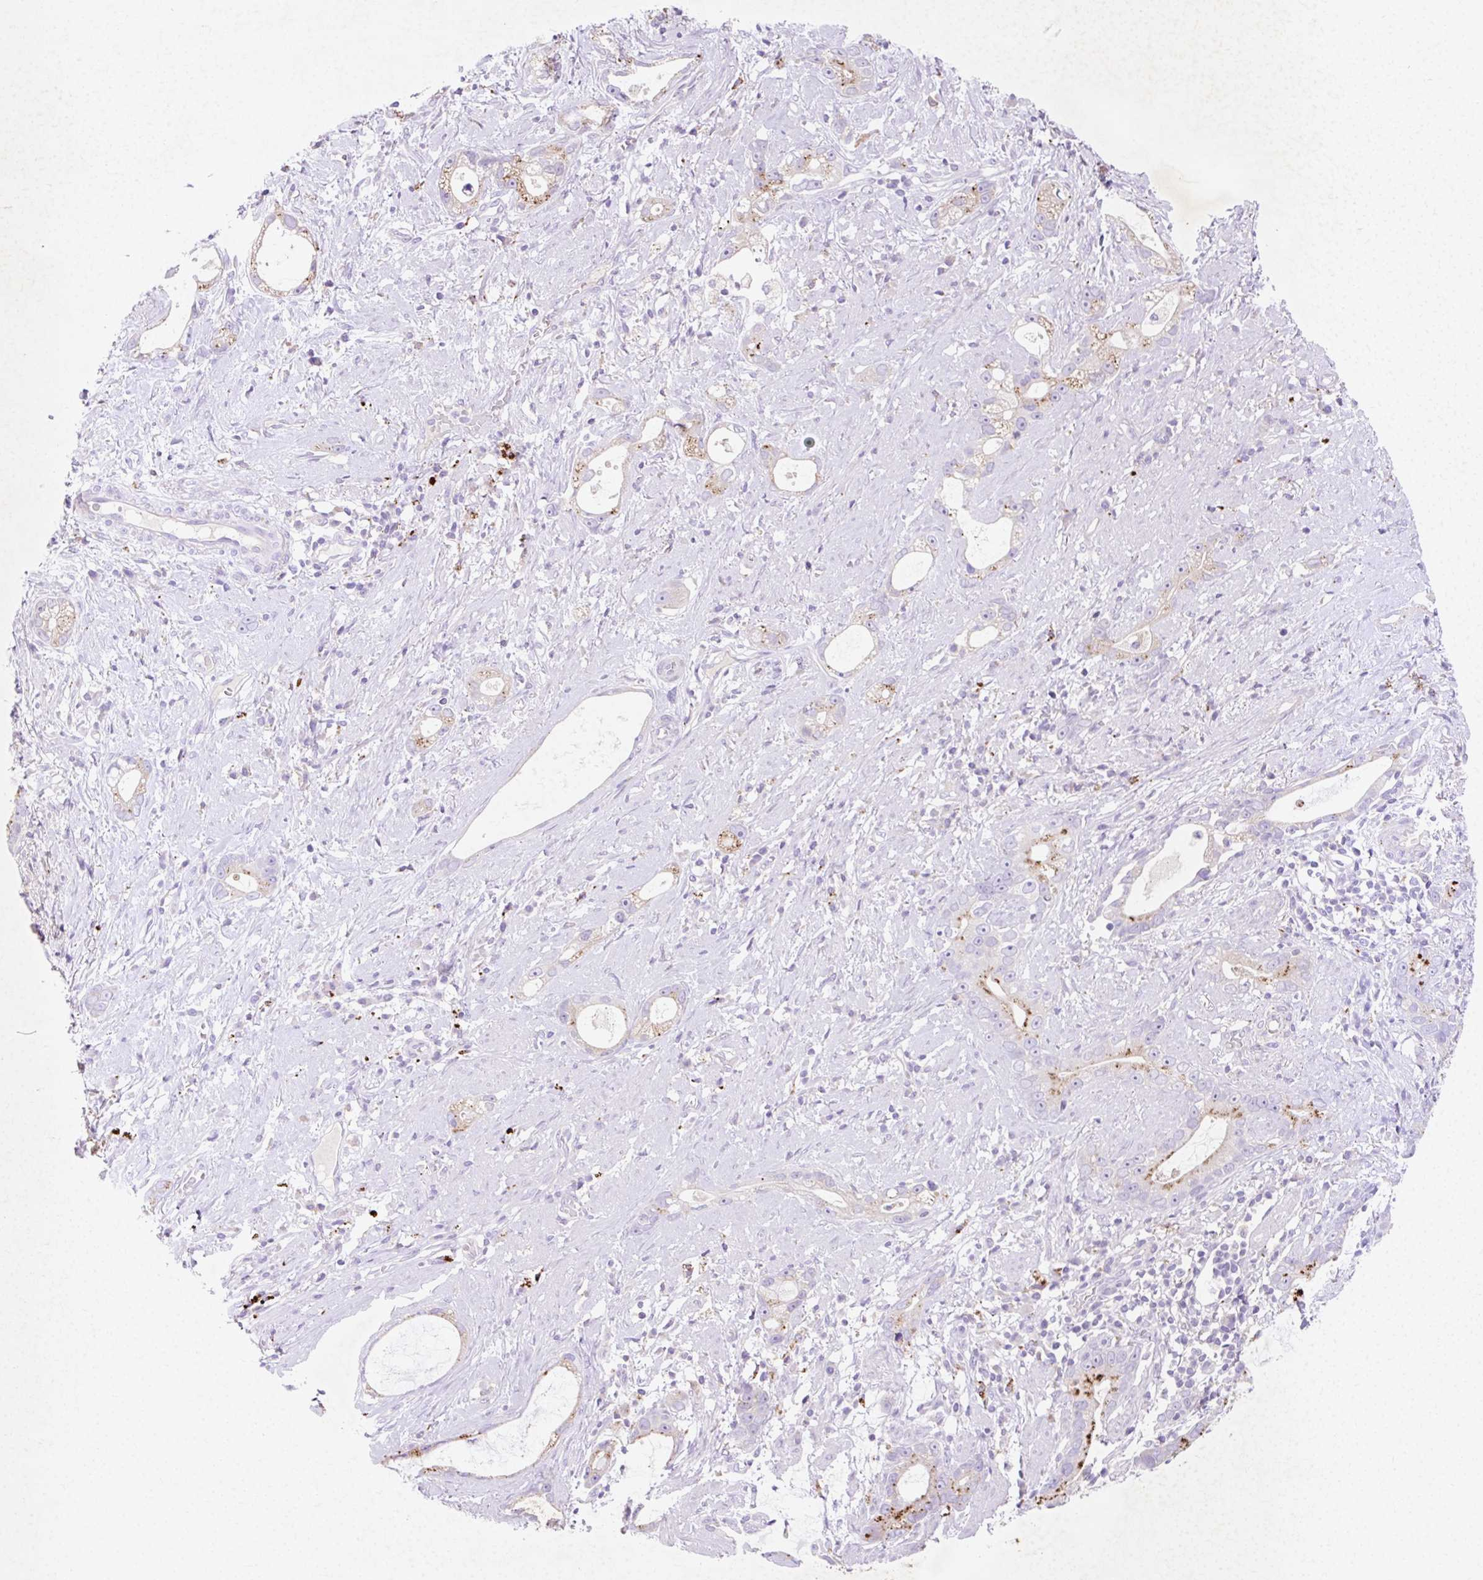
{"staining": {"intensity": "moderate", "quantity": "<25%", "location": "cytoplasmic/membranous"}, "tissue": "stomach cancer", "cell_type": "Tumor cells", "image_type": "cancer", "snomed": [{"axis": "morphology", "description": "Adenocarcinoma, NOS"}, {"axis": "topography", "description": "Stomach"}], "caption": "DAB immunohistochemical staining of human stomach cancer (adenocarcinoma) demonstrates moderate cytoplasmic/membranous protein positivity in about <25% of tumor cells. The protein of interest is shown in brown color, while the nuclei are stained blue.", "gene": "HEXA", "patient": {"sex": "male", "age": 55}}